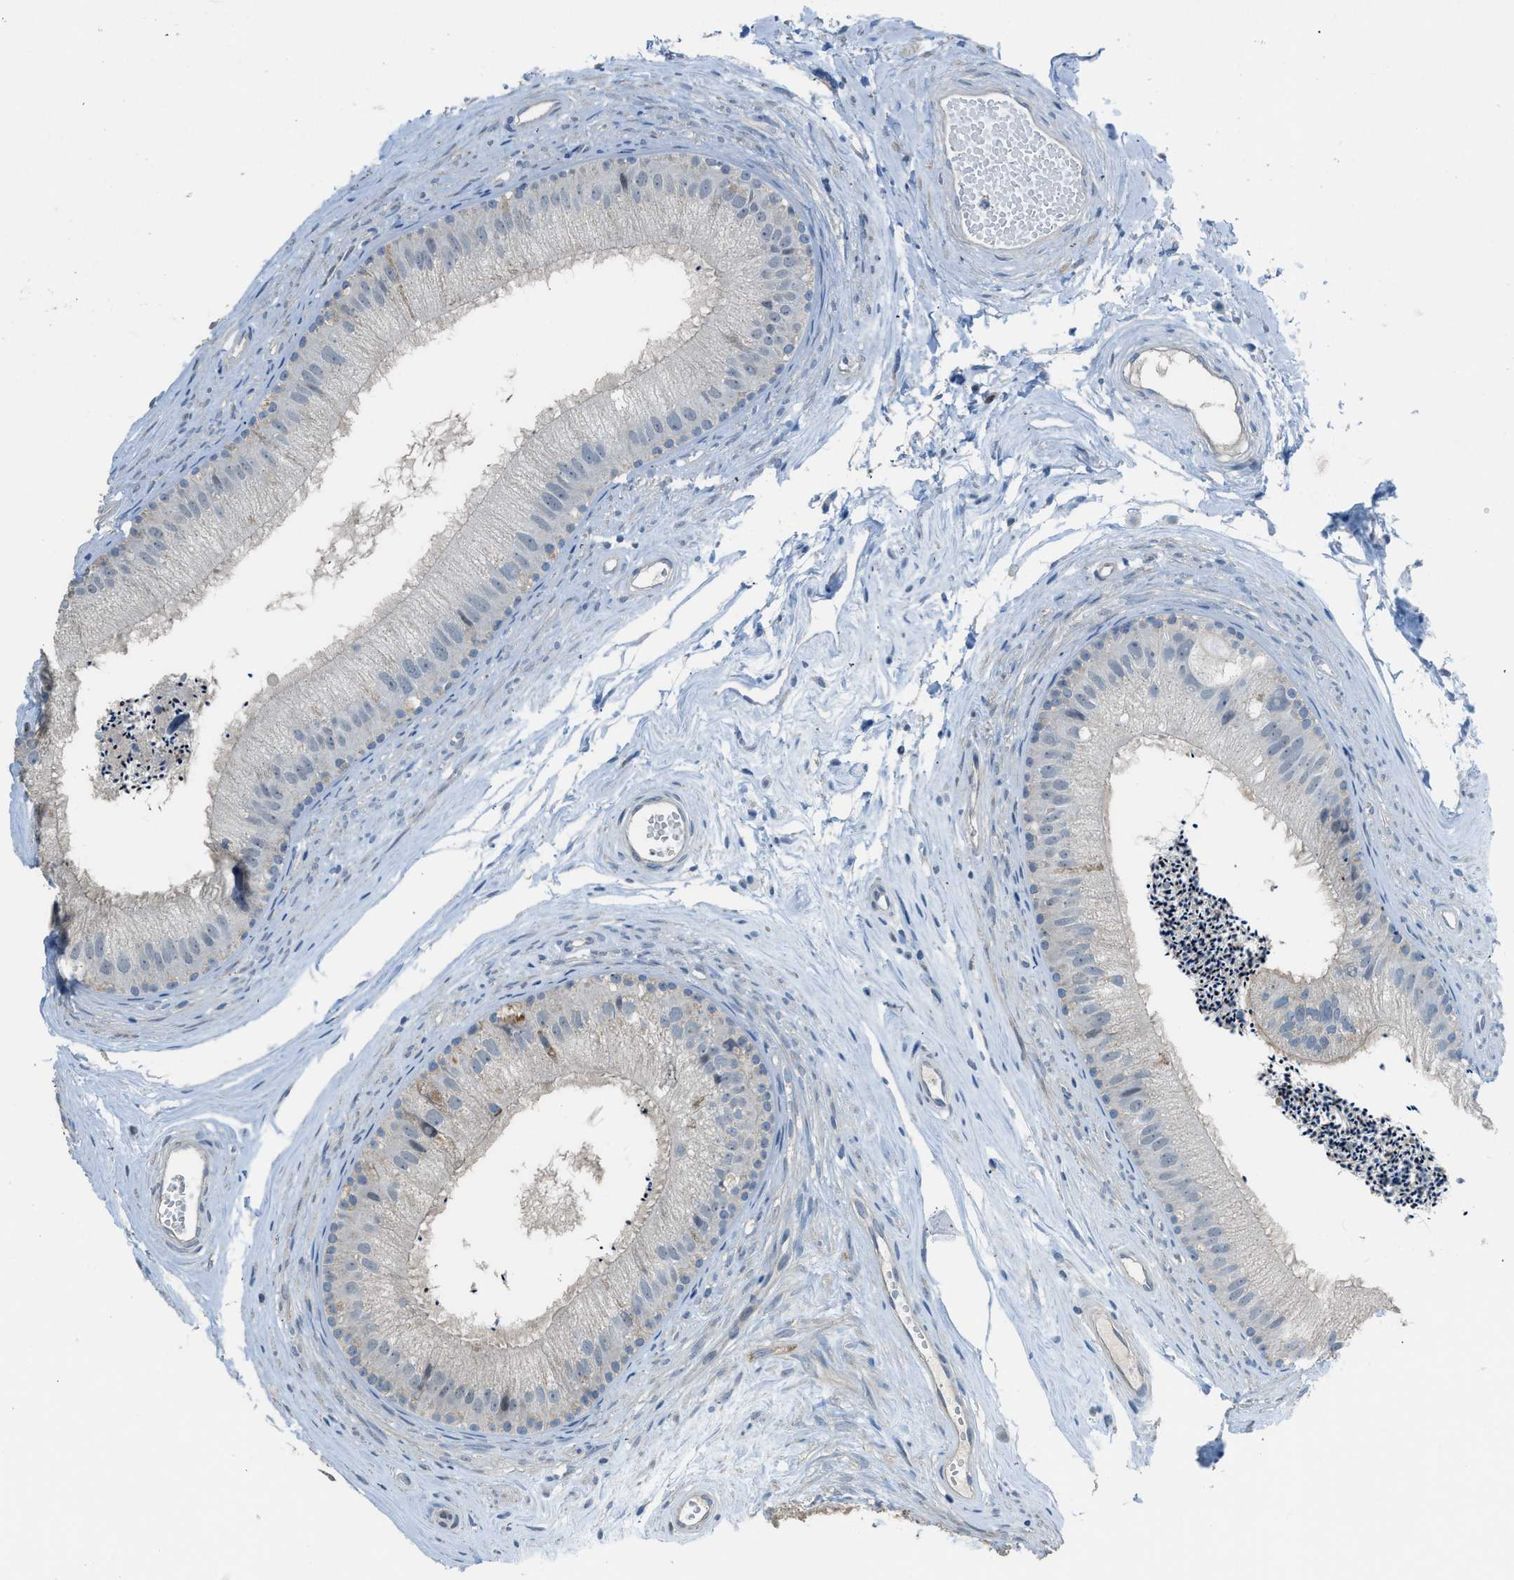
{"staining": {"intensity": "weak", "quantity": "<25%", "location": "cytoplasmic/membranous"}, "tissue": "epididymis", "cell_type": "Glandular cells", "image_type": "normal", "snomed": [{"axis": "morphology", "description": "Normal tissue, NOS"}, {"axis": "topography", "description": "Epididymis"}], "caption": "This histopathology image is of normal epididymis stained with immunohistochemistry to label a protein in brown with the nuclei are counter-stained blue. There is no expression in glandular cells. (DAB IHC visualized using brightfield microscopy, high magnification).", "gene": "TIMD4", "patient": {"sex": "male", "age": 56}}